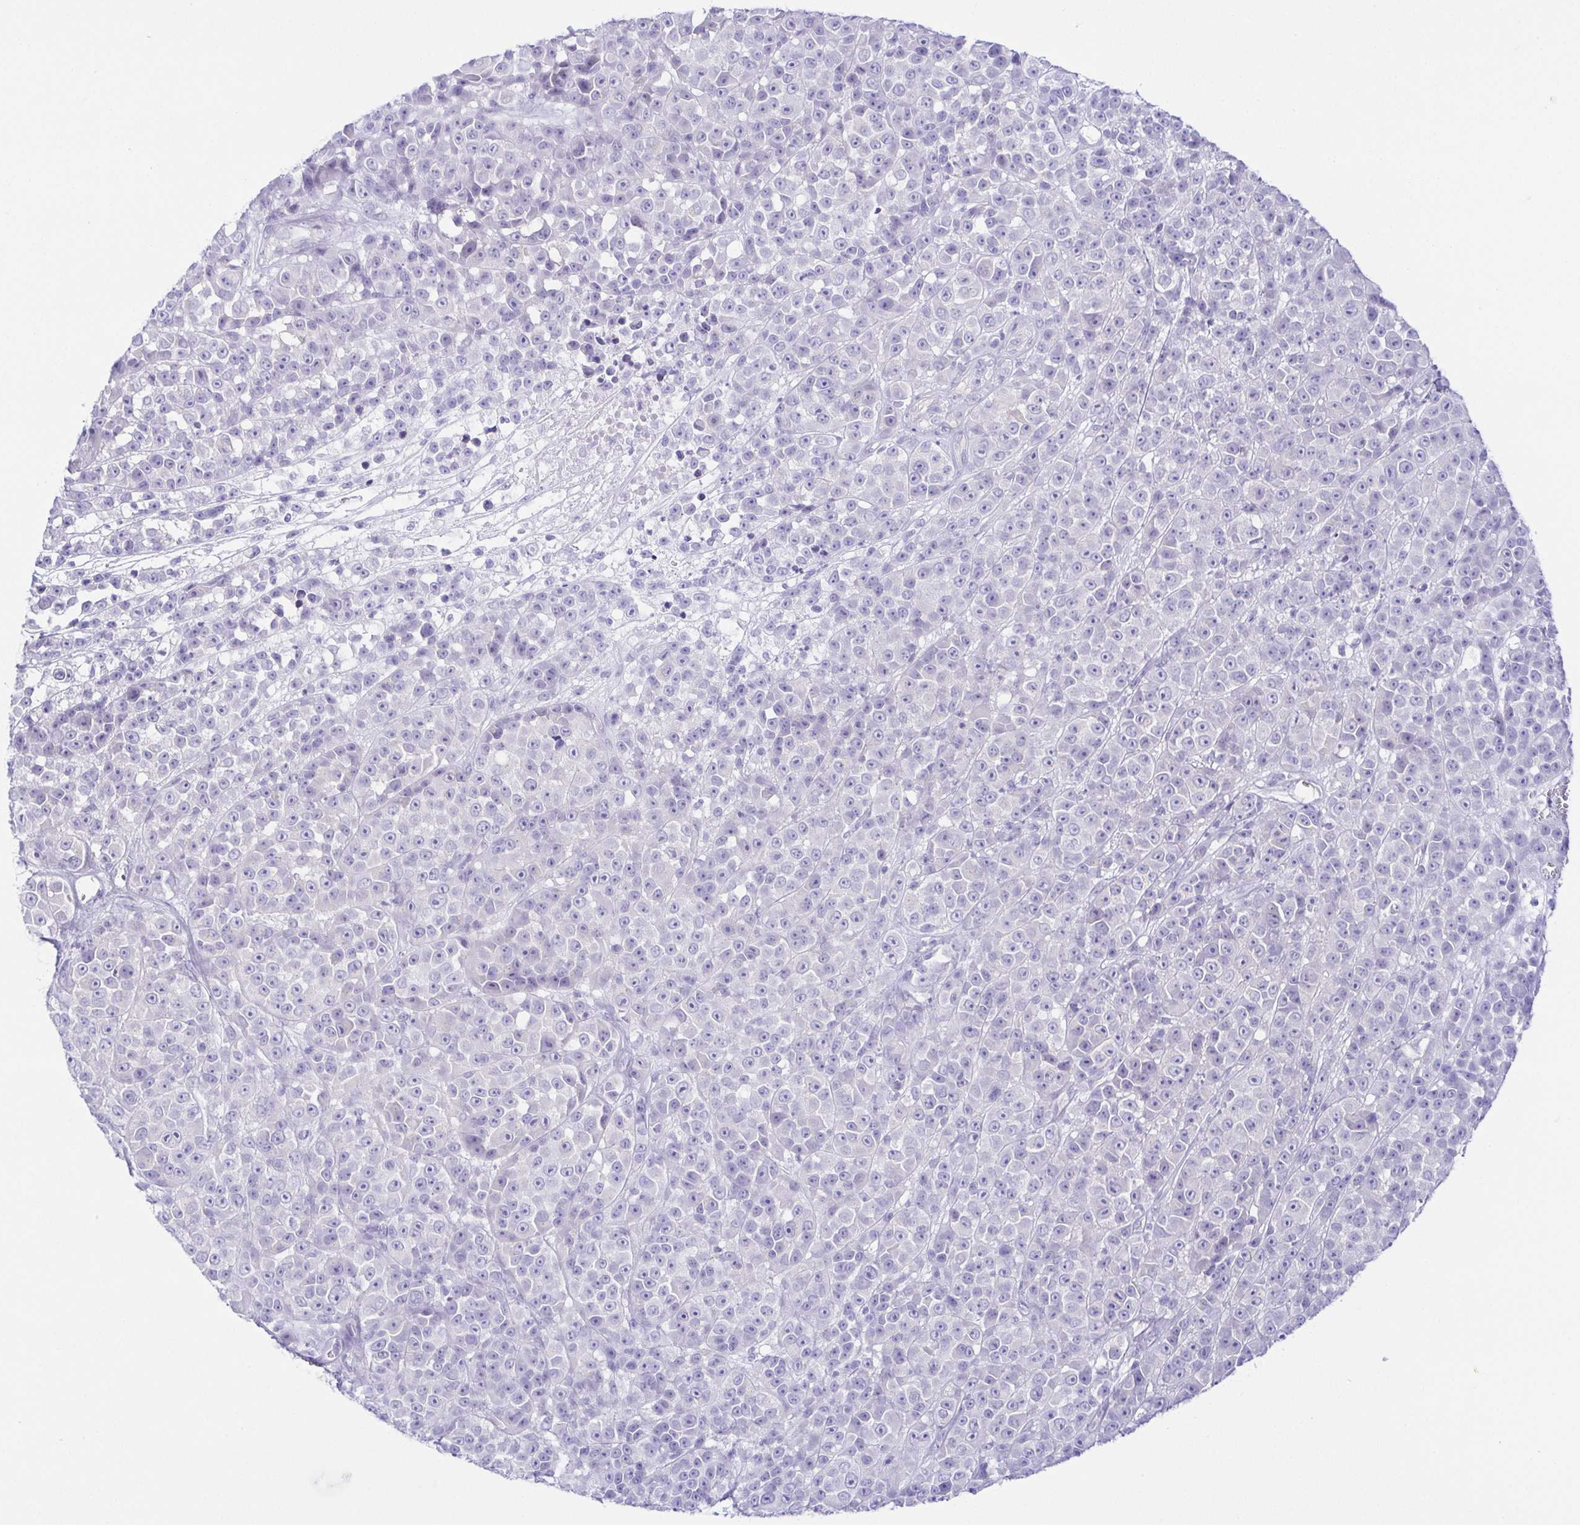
{"staining": {"intensity": "negative", "quantity": "none", "location": "none"}, "tissue": "melanoma", "cell_type": "Tumor cells", "image_type": "cancer", "snomed": [{"axis": "morphology", "description": "Malignant melanoma, NOS"}, {"axis": "topography", "description": "Skin"}, {"axis": "topography", "description": "Skin of back"}], "caption": "Micrograph shows no significant protein staining in tumor cells of melanoma.", "gene": "KRTDAP", "patient": {"sex": "male", "age": 91}}